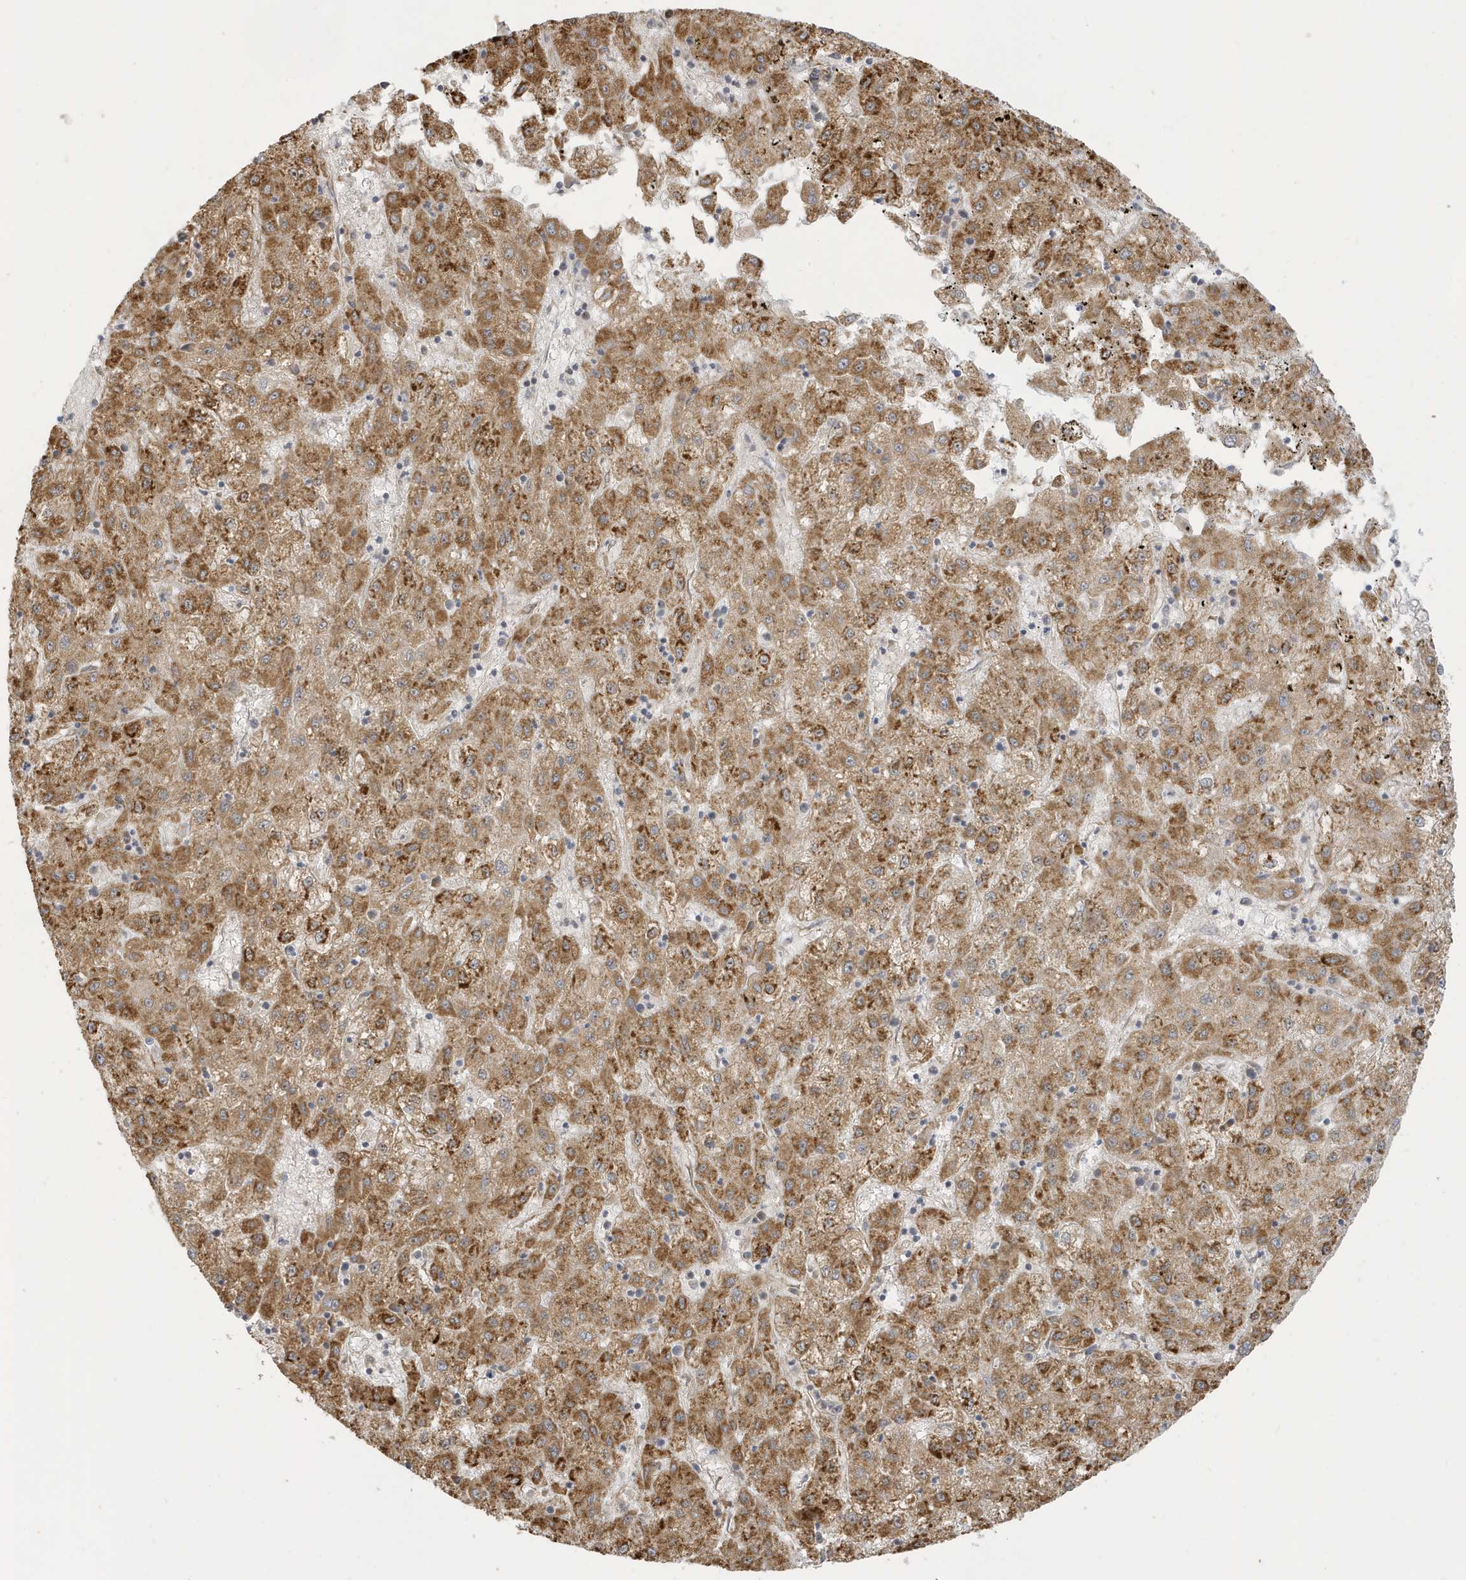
{"staining": {"intensity": "moderate", "quantity": ">75%", "location": "cytoplasmic/membranous"}, "tissue": "liver cancer", "cell_type": "Tumor cells", "image_type": "cancer", "snomed": [{"axis": "morphology", "description": "Carcinoma, Hepatocellular, NOS"}, {"axis": "topography", "description": "Liver"}], "caption": "Liver hepatocellular carcinoma tissue exhibits moderate cytoplasmic/membranous expression in about >75% of tumor cells, visualized by immunohistochemistry.", "gene": "ECM2", "patient": {"sex": "male", "age": 72}}